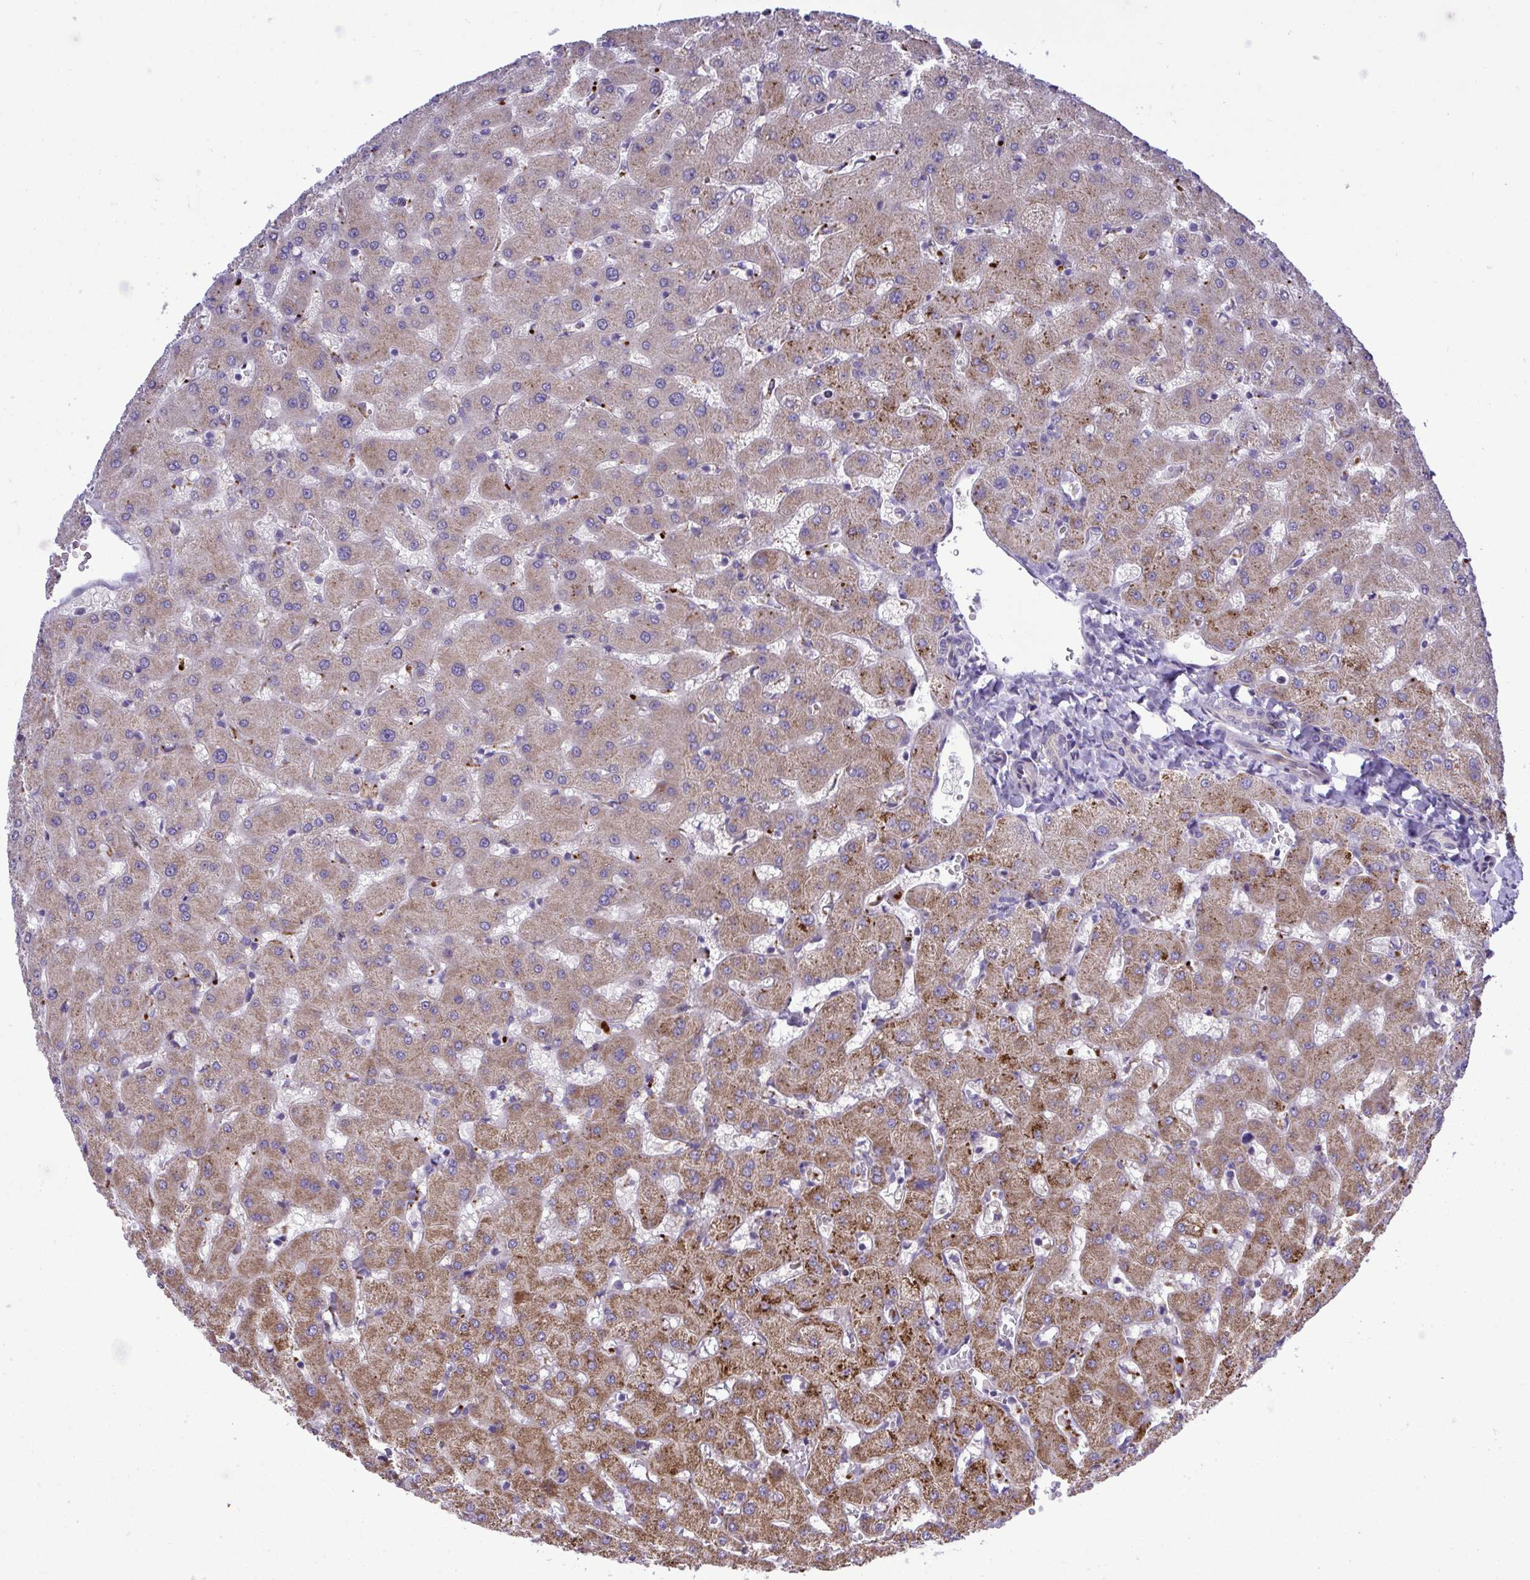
{"staining": {"intensity": "negative", "quantity": "none", "location": "none"}, "tissue": "liver", "cell_type": "Cholangiocytes", "image_type": "normal", "snomed": [{"axis": "morphology", "description": "Normal tissue, NOS"}, {"axis": "topography", "description": "Liver"}], "caption": "Protein analysis of unremarkable liver demonstrates no significant positivity in cholangiocytes. The staining is performed using DAB (3,3'-diaminobenzidine) brown chromogen with nuclei counter-stained in using hematoxylin.", "gene": "XAF1", "patient": {"sex": "female", "age": 63}}